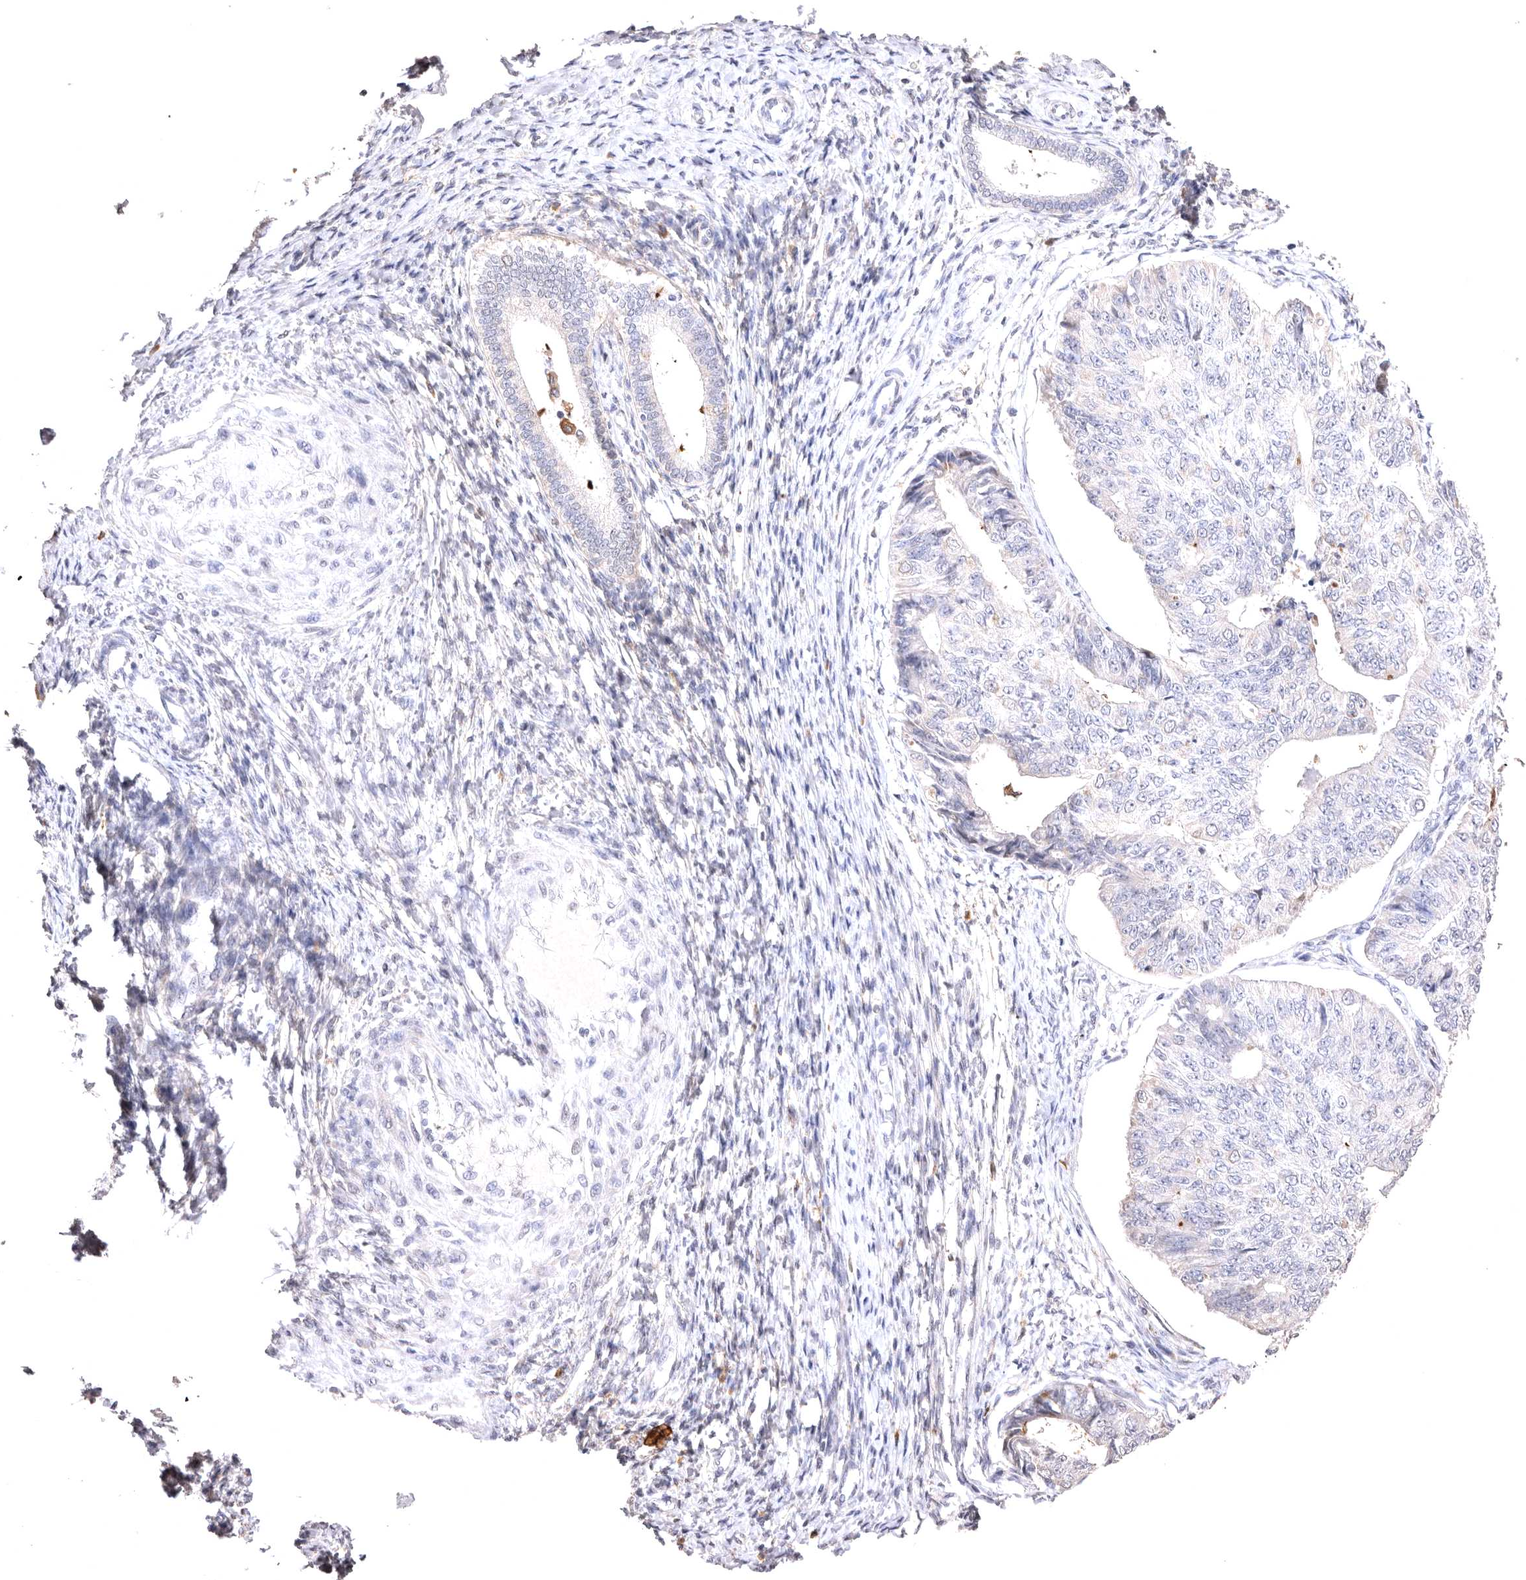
{"staining": {"intensity": "negative", "quantity": "none", "location": "none"}, "tissue": "endometrial cancer", "cell_type": "Tumor cells", "image_type": "cancer", "snomed": [{"axis": "morphology", "description": "Adenocarcinoma, NOS"}, {"axis": "topography", "description": "Endometrium"}], "caption": "This image is of adenocarcinoma (endometrial) stained with IHC to label a protein in brown with the nuclei are counter-stained blue. There is no expression in tumor cells.", "gene": "VPS45", "patient": {"sex": "female", "age": 32}}